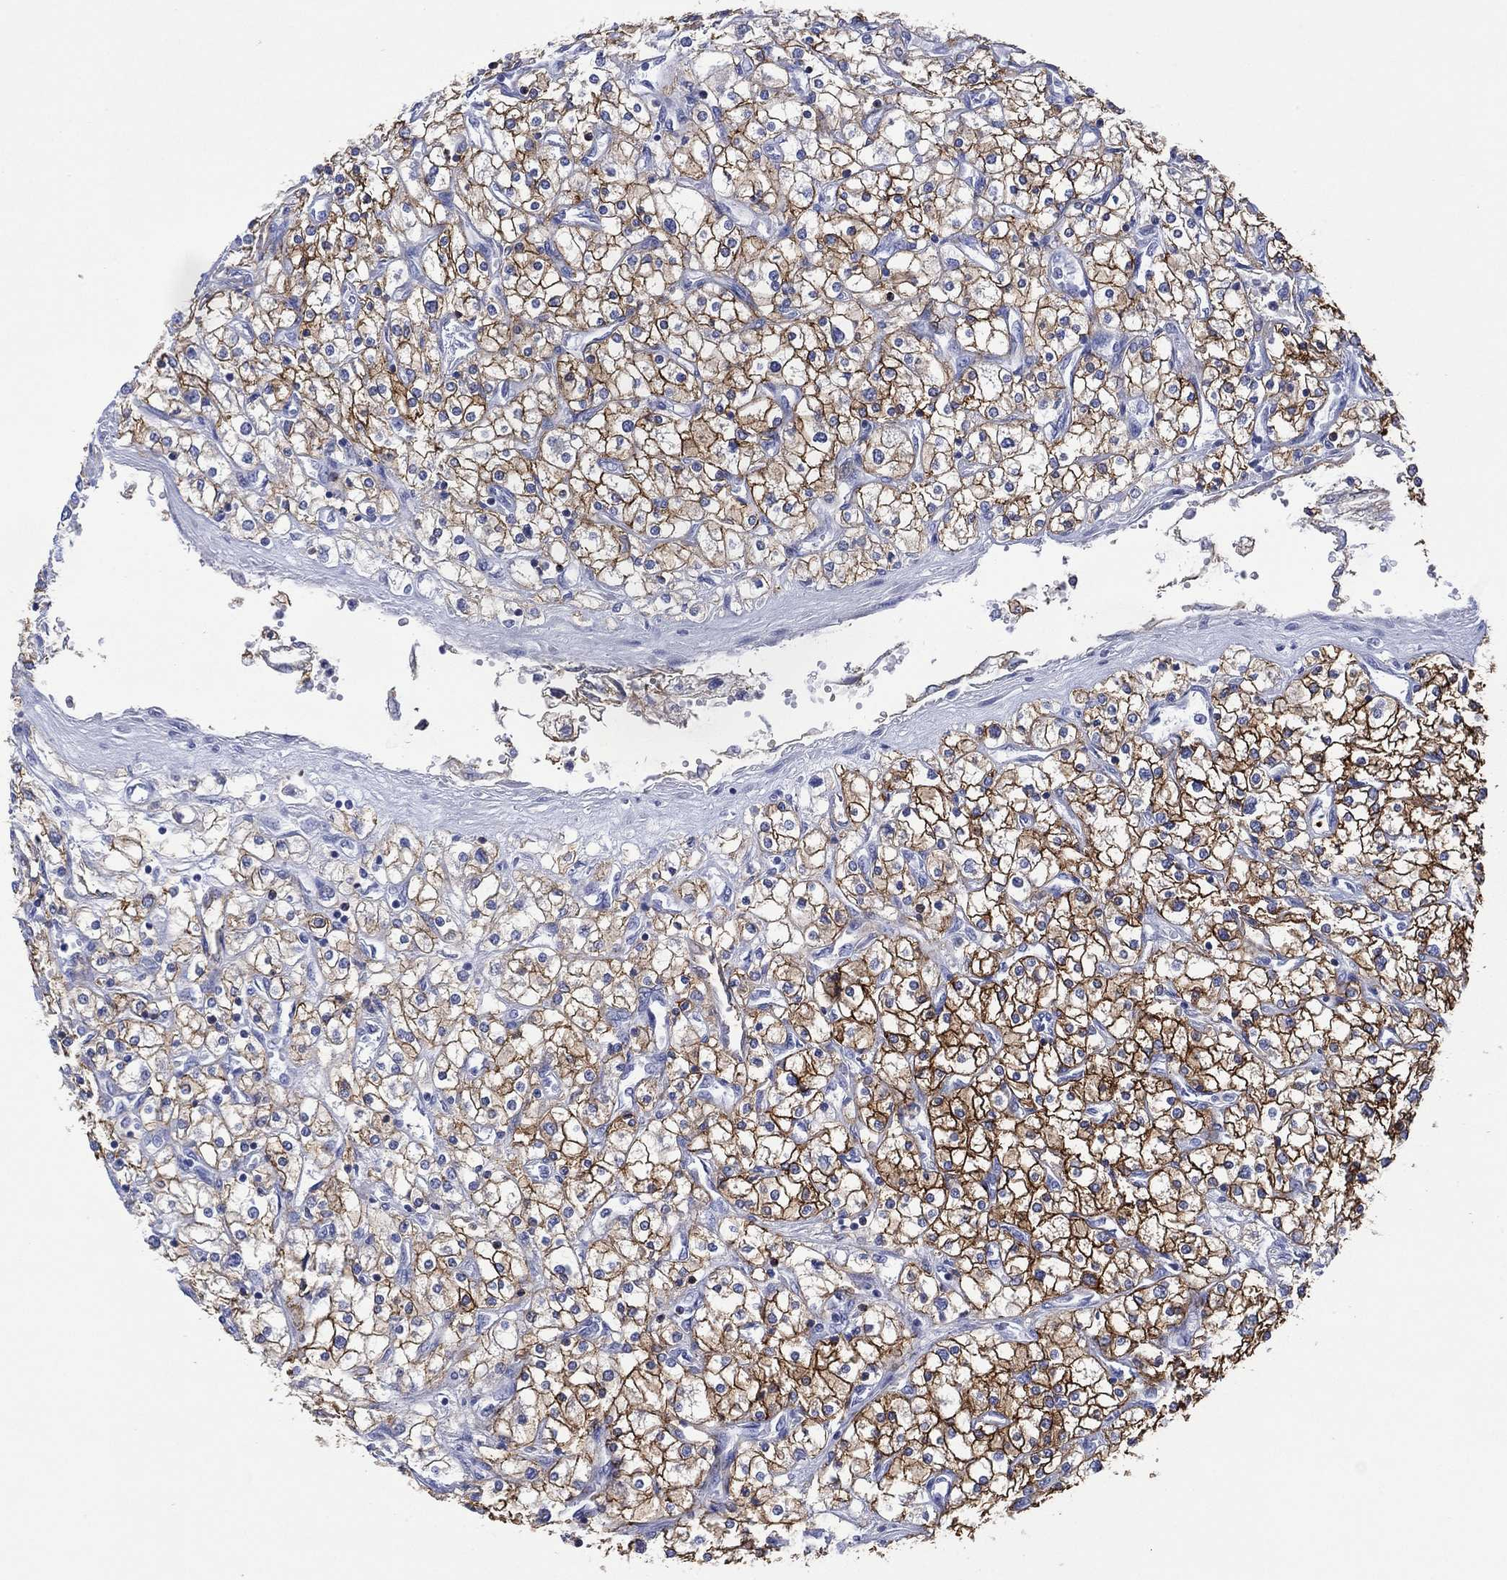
{"staining": {"intensity": "strong", "quantity": ">75%", "location": "cytoplasmic/membranous"}, "tissue": "renal cancer", "cell_type": "Tumor cells", "image_type": "cancer", "snomed": [{"axis": "morphology", "description": "Adenocarcinoma, NOS"}, {"axis": "topography", "description": "Kidney"}], "caption": "IHC micrograph of human renal cancer (adenocarcinoma) stained for a protein (brown), which shows high levels of strong cytoplasmic/membranous staining in approximately >75% of tumor cells.", "gene": "DPP4", "patient": {"sex": "male", "age": 80}}